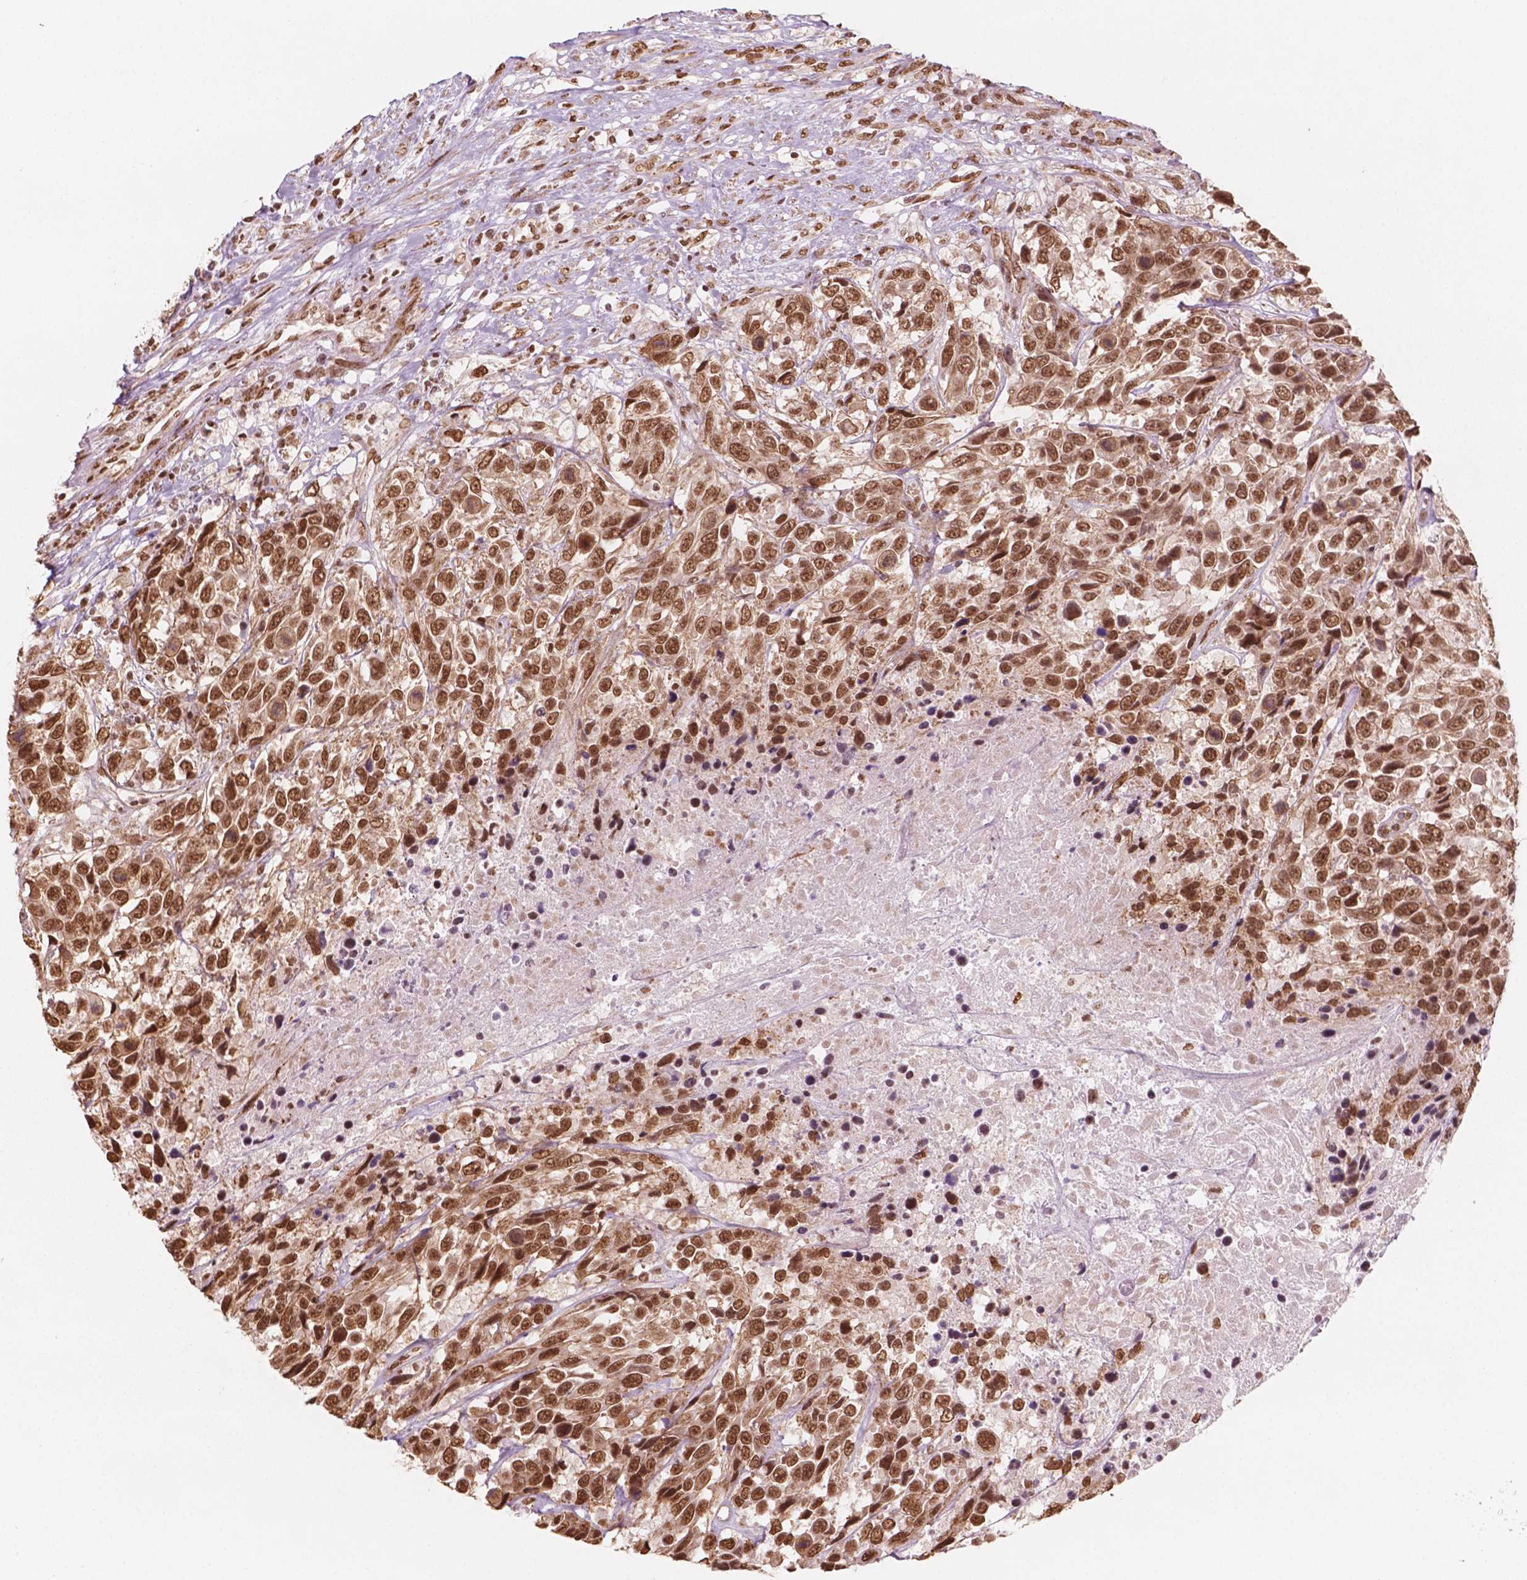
{"staining": {"intensity": "moderate", "quantity": ">75%", "location": "nuclear"}, "tissue": "urothelial cancer", "cell_type": "Tumor cells", "image_type": "cancer", "snomed": [{"axis": "morphology", "description": "Urothelial carcinoma, High grade"}, {"axis": "topography", "description": "Urinary bladder"}], "caption": "Protein staining of high-grade urothelial carcinoma tissue demonstrates moderate nuclear expression in approximately >75% of tumor cells. (Brightfield microscopy of DAB IHC at high magnification).", "gene": "GTF3C5", "patient": {"sex": "female", "age": 70}}